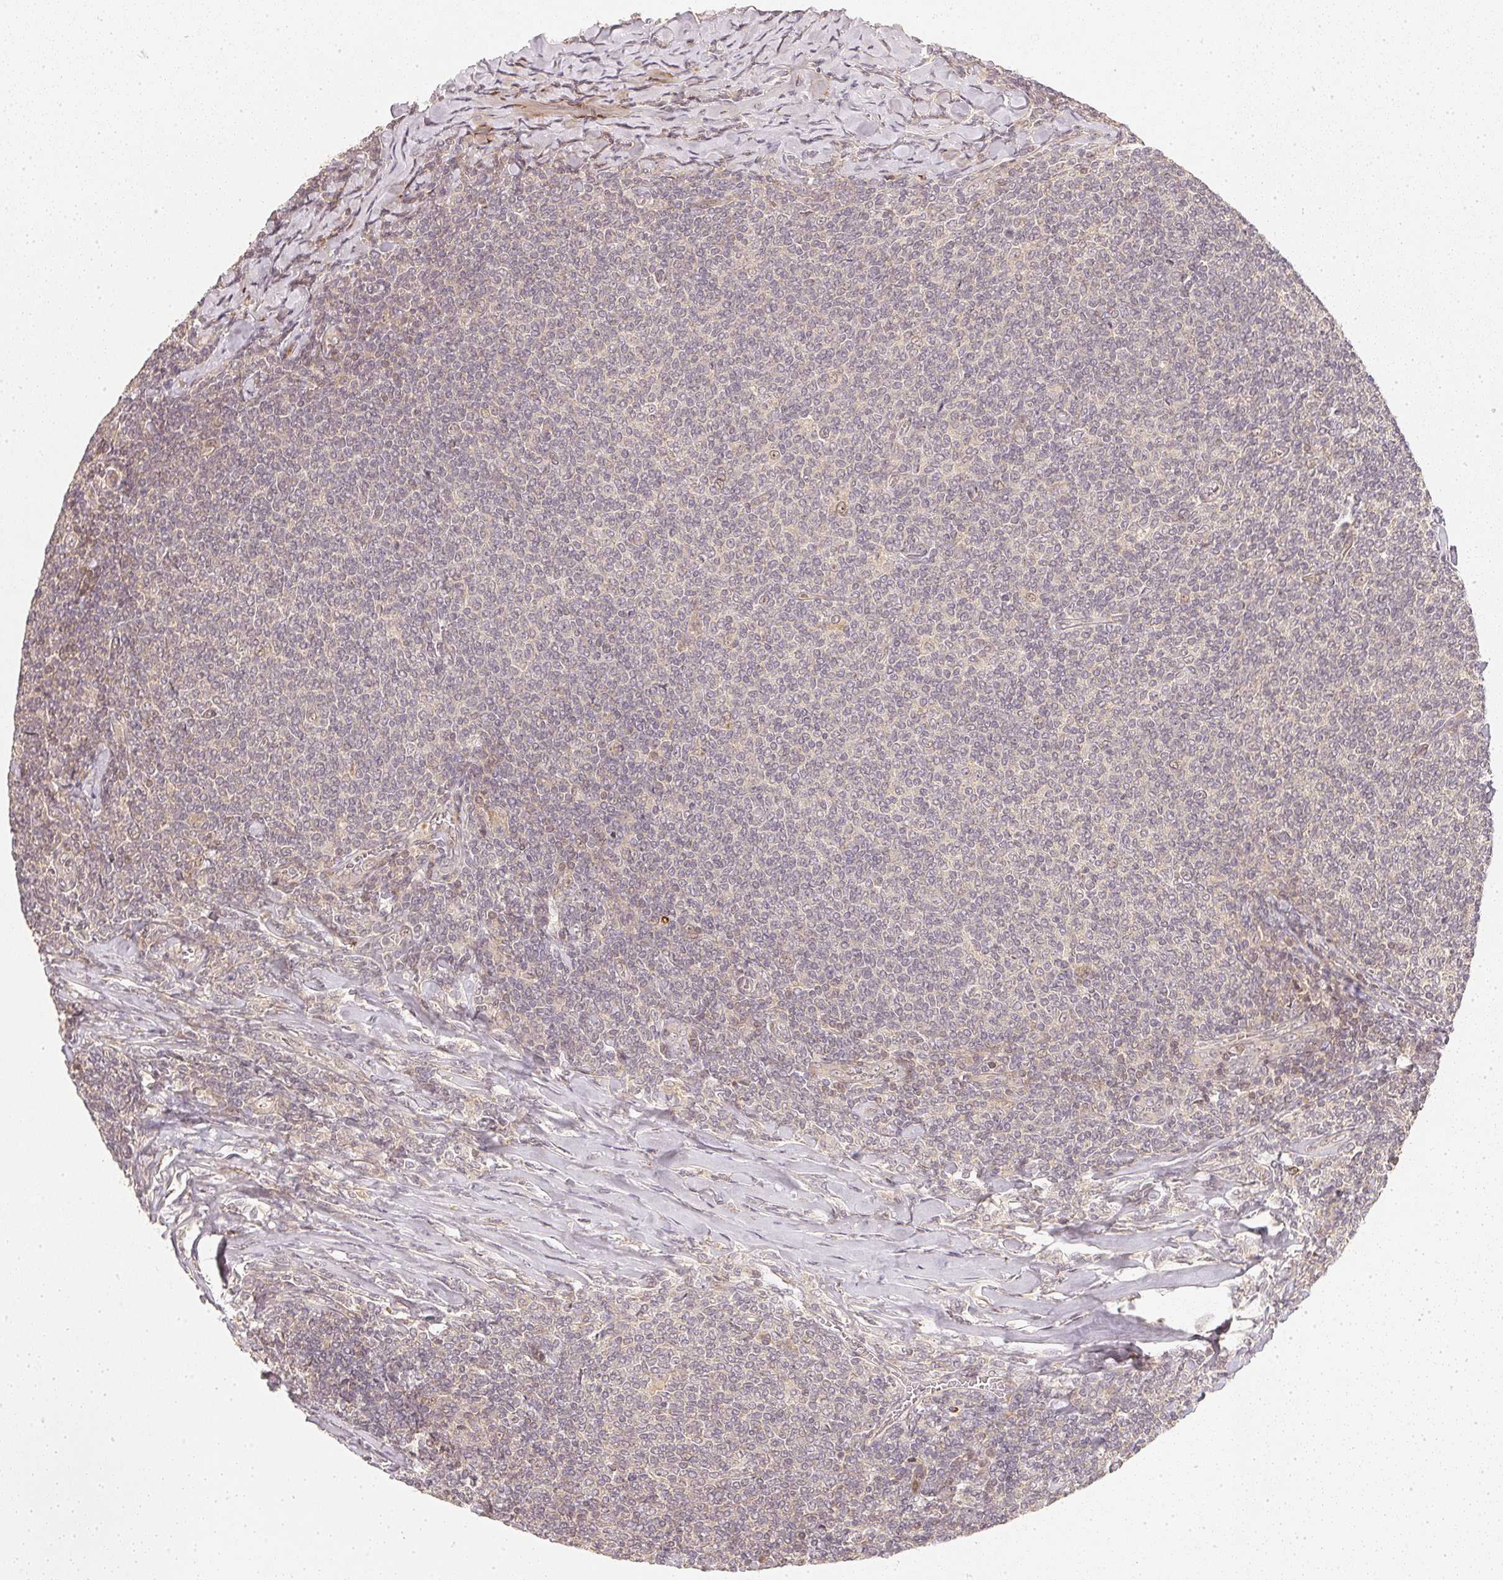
{"staining": {"intensity": "negative", "quantity": "none", "location": "none"}, "tissue": "lymphoma", "cell_type": "Tumor cells", "image_type": "cancer", "snomed": [{"axis": "morphology", "description": "Malignant lymphoma, non-Hodgkin's type, Low grade"}, {"axis": "topography", "description": "Lymph node"}], "caption": "Tumor cells are negative for protein expression in human low-grade malignant lymphoma, non-Hodgkin's type.", "gene": "SERPINE1", "patient": {"sex": "male", "age": 52}}